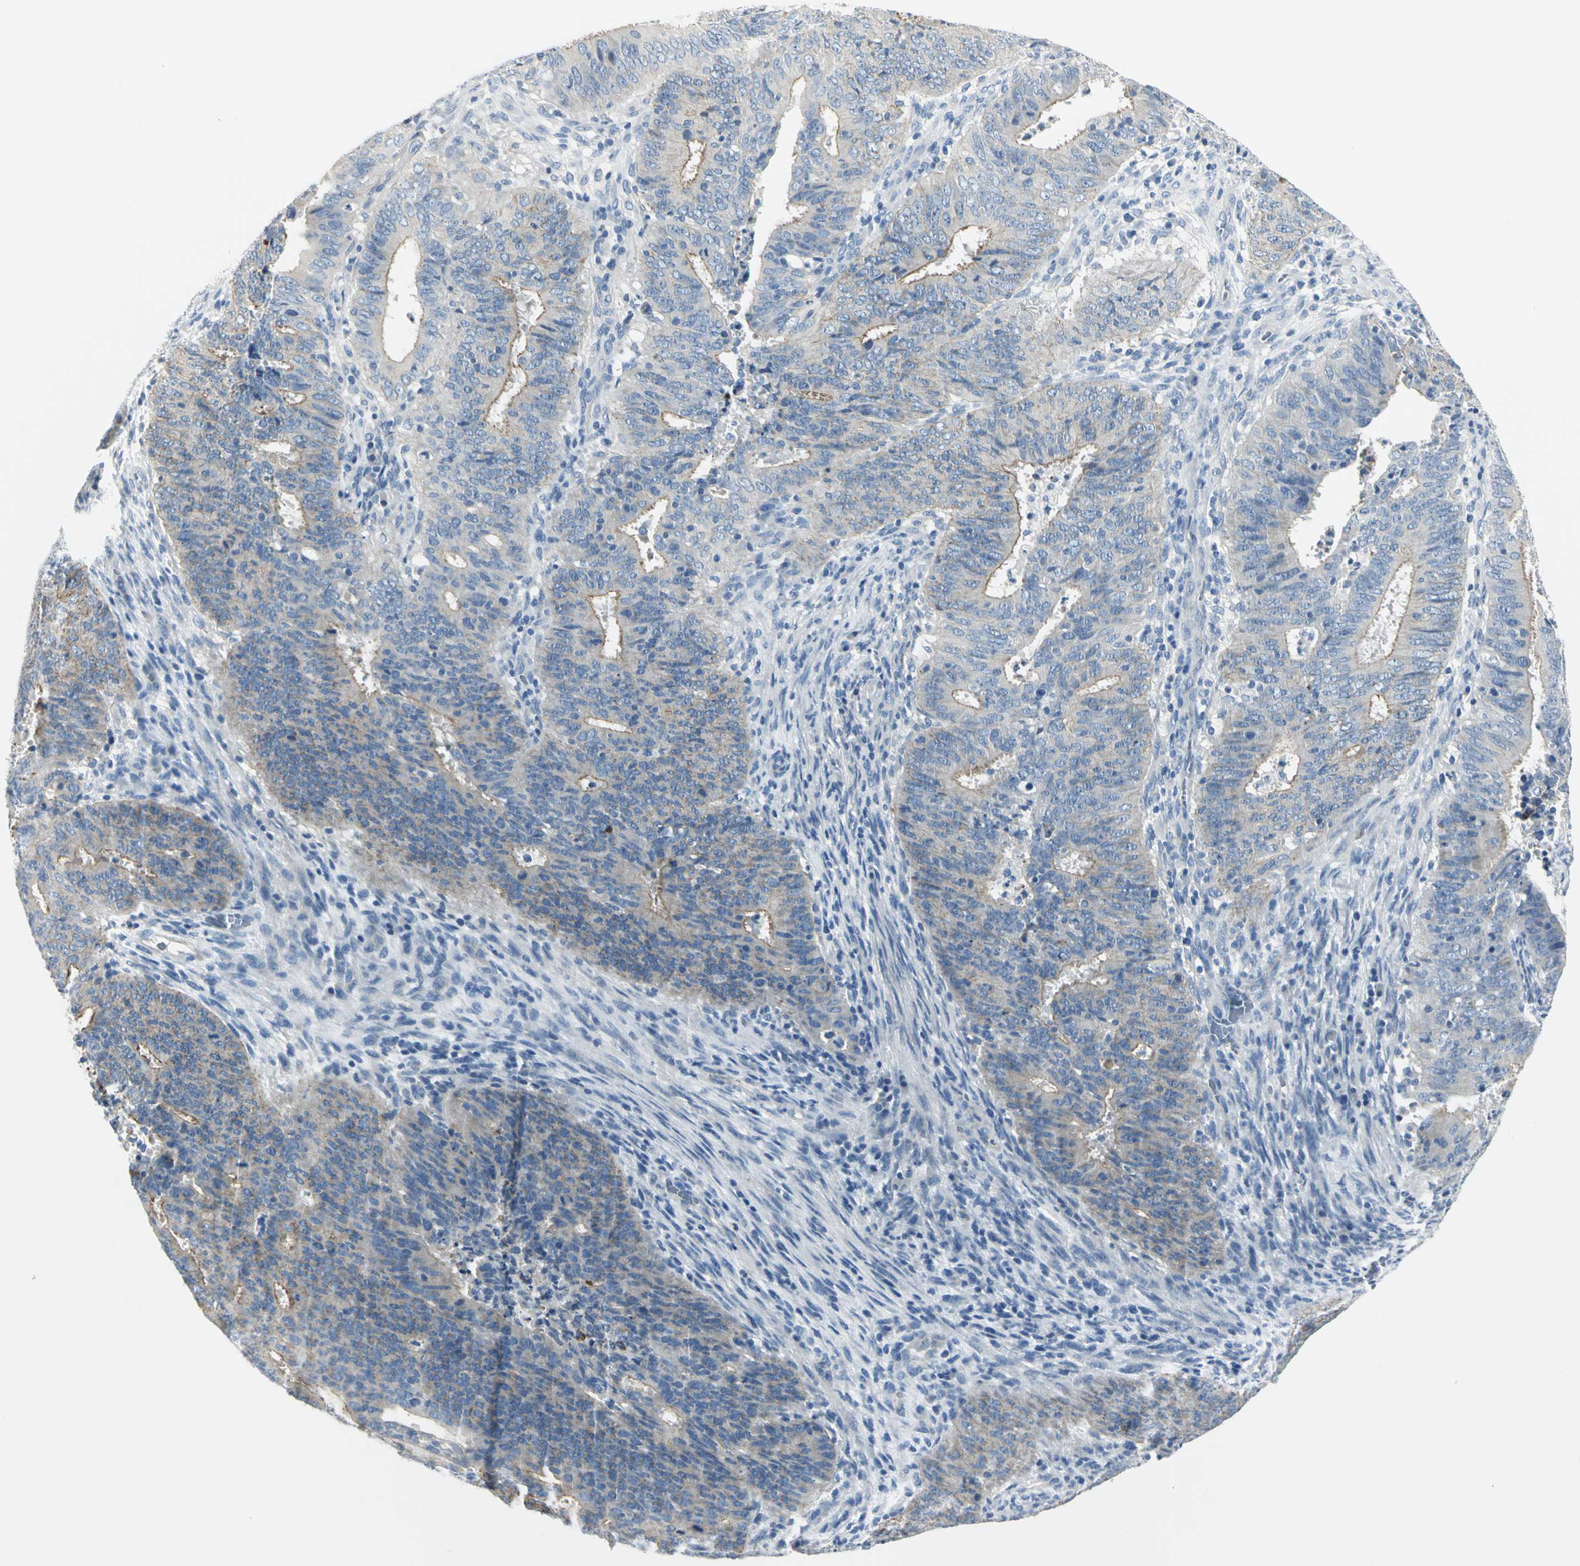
{"staining": {"intensity": "weak", "quantity": "25%-75%", "location": "cytoplasmic/membranous"}, "tissue": "cervical cancer", "cell_type": "Tumor cells", "image_type": "cancer", "snomed": [{"axis": "morphology", "description": "Adenocarcinoma, NOS"}, {"axis": "topography", "description": "Cervix"}], "caption": "Weak cytoplasmic/membranous protein staining is appreciated in about 25%-75% of tumor cells in cervical cancer (adenocarcinoma).", "gene": "RIPOR1", "patient": {"sex": "female", "age": 44}}